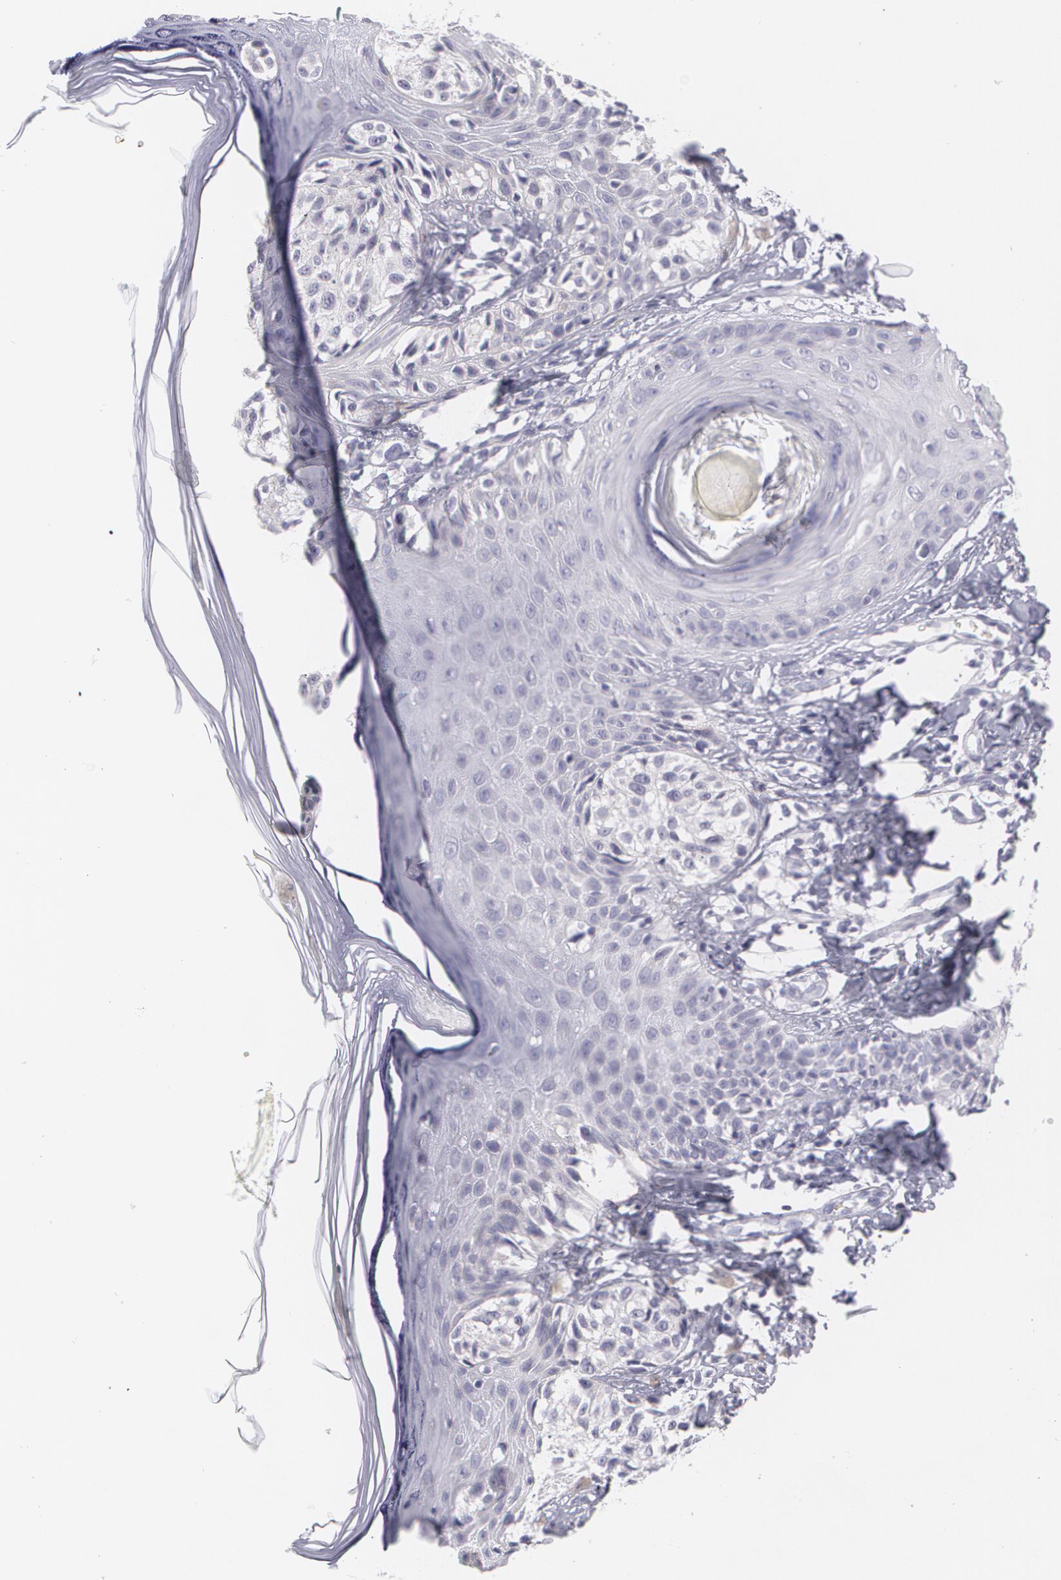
{"staining": {"intensity": "negative", "quantity": "none", "location": "none"}, "tissue": "melanoma", "cell_type": "Tumor cells", "image_type": "cancer", "snomed": [{"axis": "morphology", "description": "Malignant melanoma, NOS"}, {"axis": "topography", "description": "Skin"}], "caption": "DAB immunohistochemical staining of malignant melanoma displays no significant staining in tumor cells. Nuclei are stained in blue.", "gene": "MBNL3", "patient": {"sex": "male", "age": 57}}